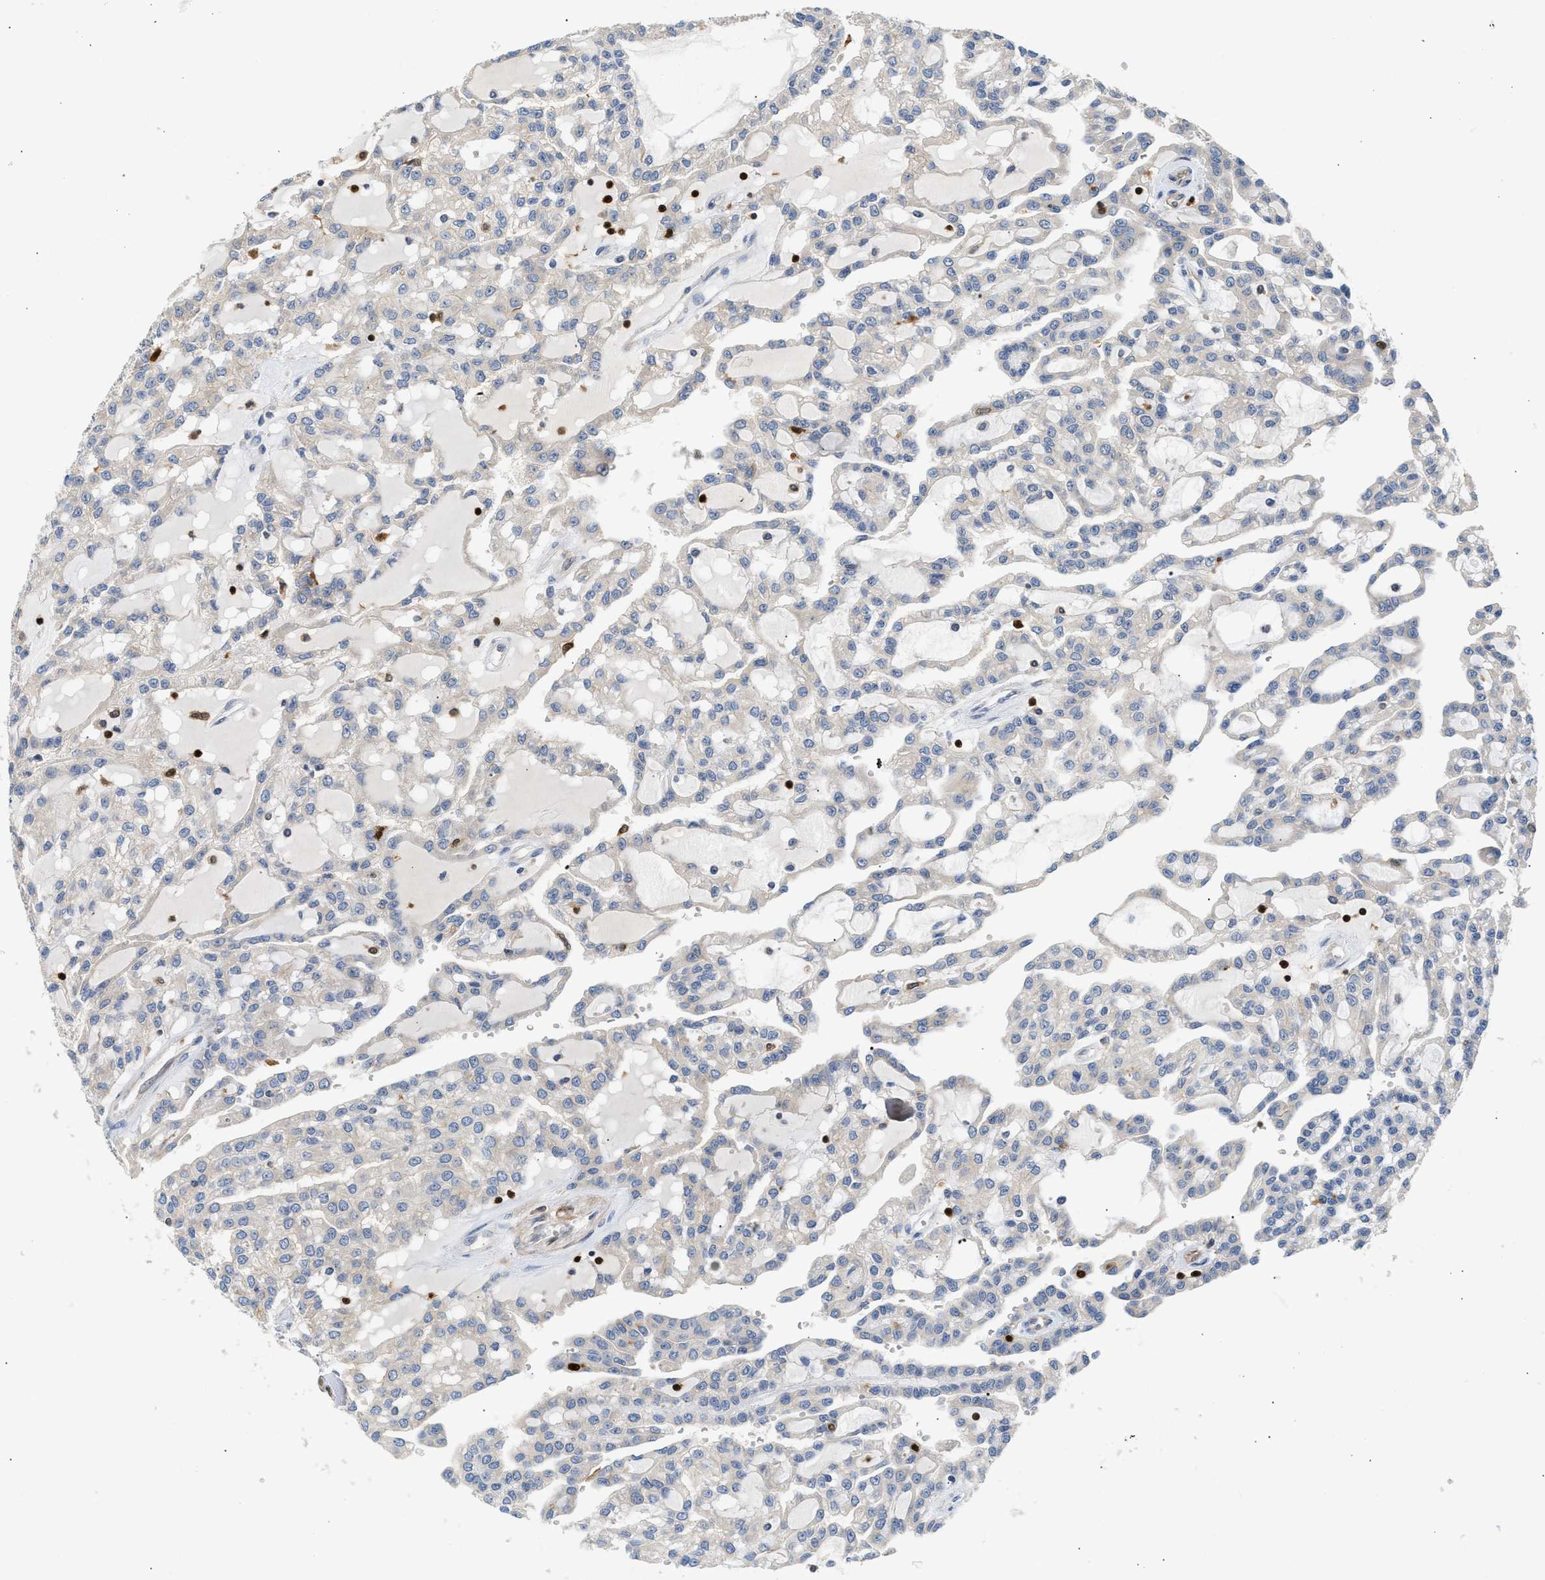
{"staining": {"intensity": "negative", "quantity": "none", "location": "none"}, "tissue": "renal cancer", "cell_type": "Tumor cells", "image_type": "cancer", "snomed": [{"axis": "morphology", "description": "Adenocarcinoma, NOS"}, {"axis": "topography", "description": "Kidney"}], "caption": "A photomicrograph of adenocarcinoma (renal) stained for a protein exhibits no brown staining in tumor cells.", "gene": "SLIT2", "patient": {"sex": "male", "age": 63}}